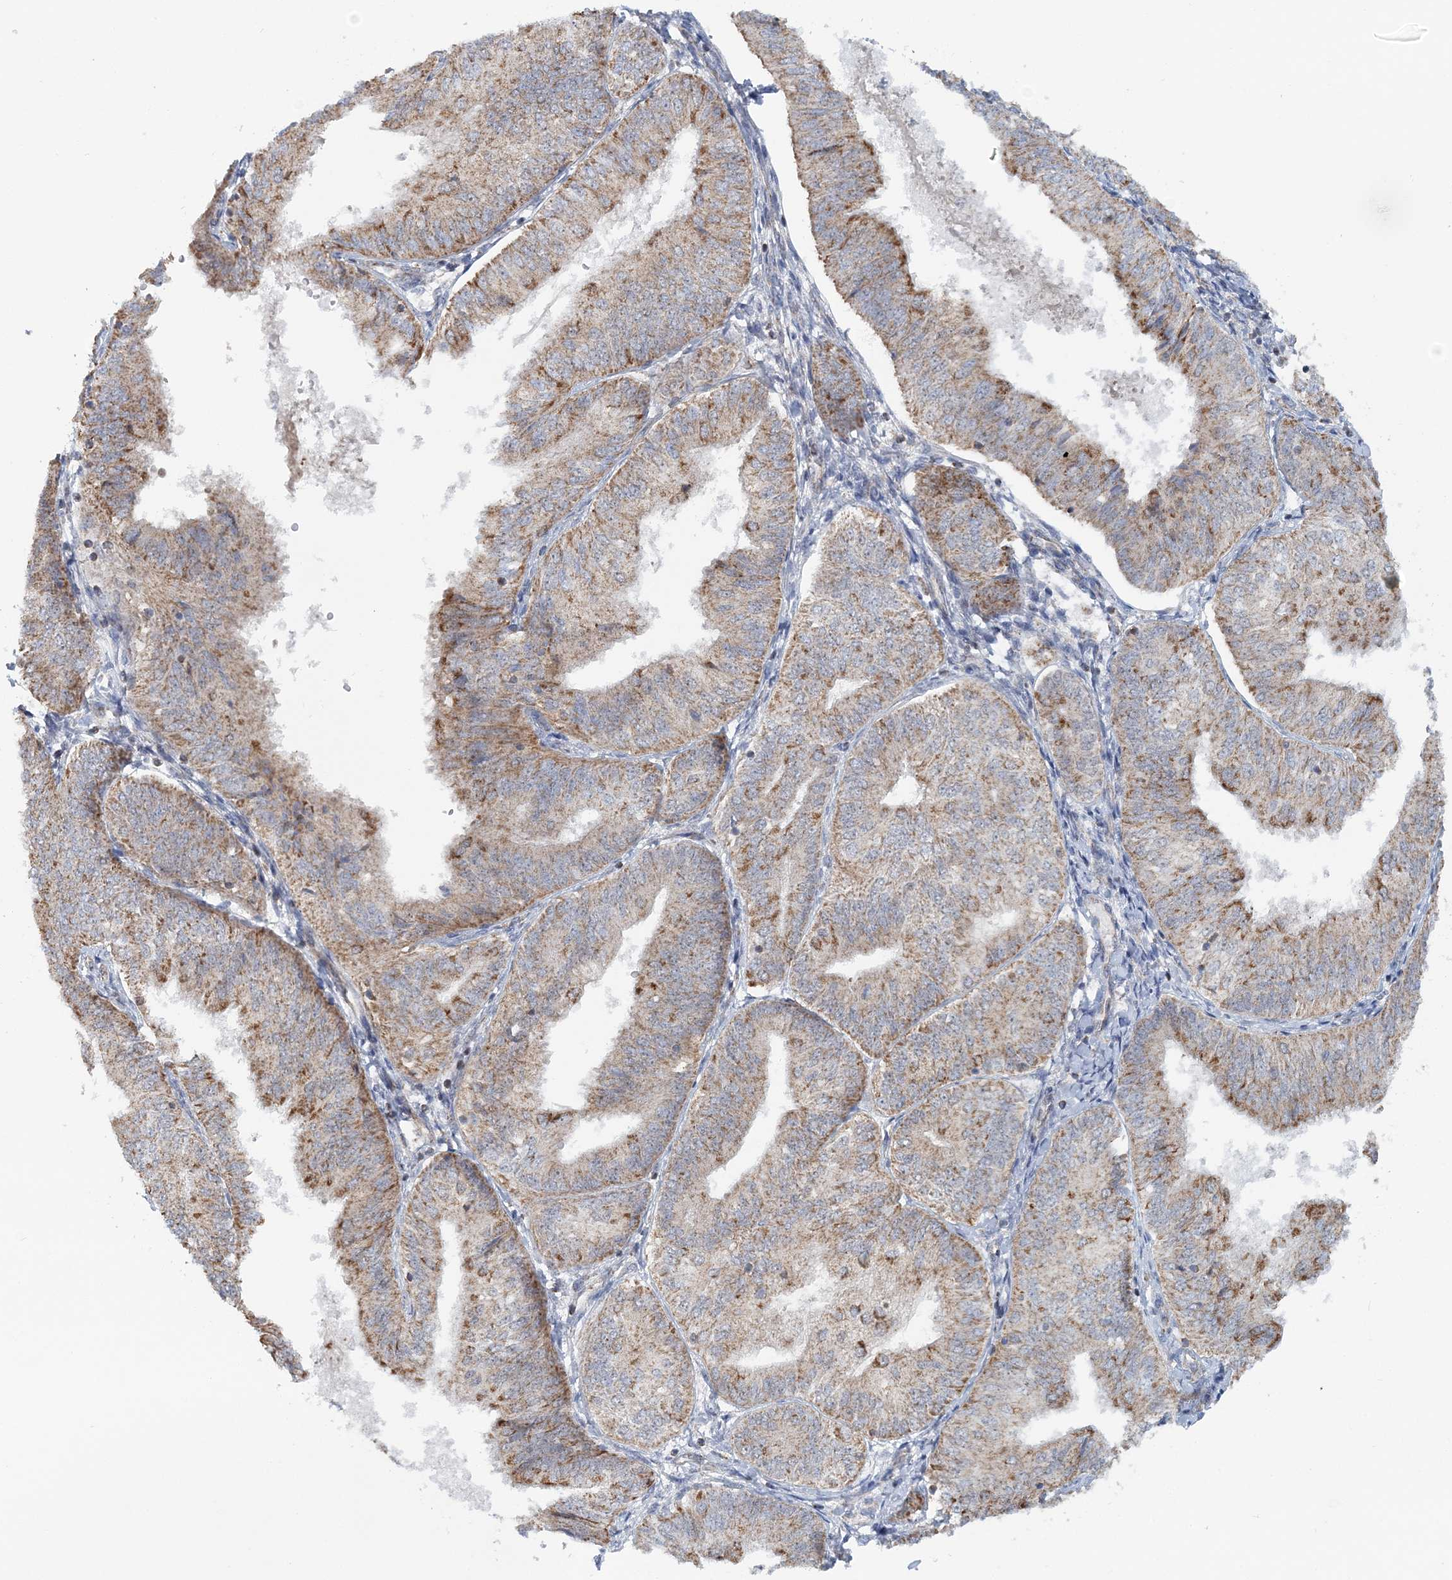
{"staining": {"intensity": "moderate", "quantity": ">75%", "location": "cytoplasmic/membranous"}, "tissue": "endometrial cancer", "cell_type": "Tumor cells", "image_type": "cancer", "snomed": [{"axis": "morphology", "description": "Adenocarcinoma, NOS"}, {"axis": "topography", "description": "Endometrium"}], "caption": "IHC image of neoplastic tissue: human endometrial cancer (adenocarcinoma) stained using immunohistochemistry (IHC) displays medium levels of moderate protein expression localized specifically in the cytoplasmic/membranous of tumor cells, appearing as a cytoplasmic/membranous brown color.", "gene": "RNF150", "patient": {"sex": "female", "age": 58}}